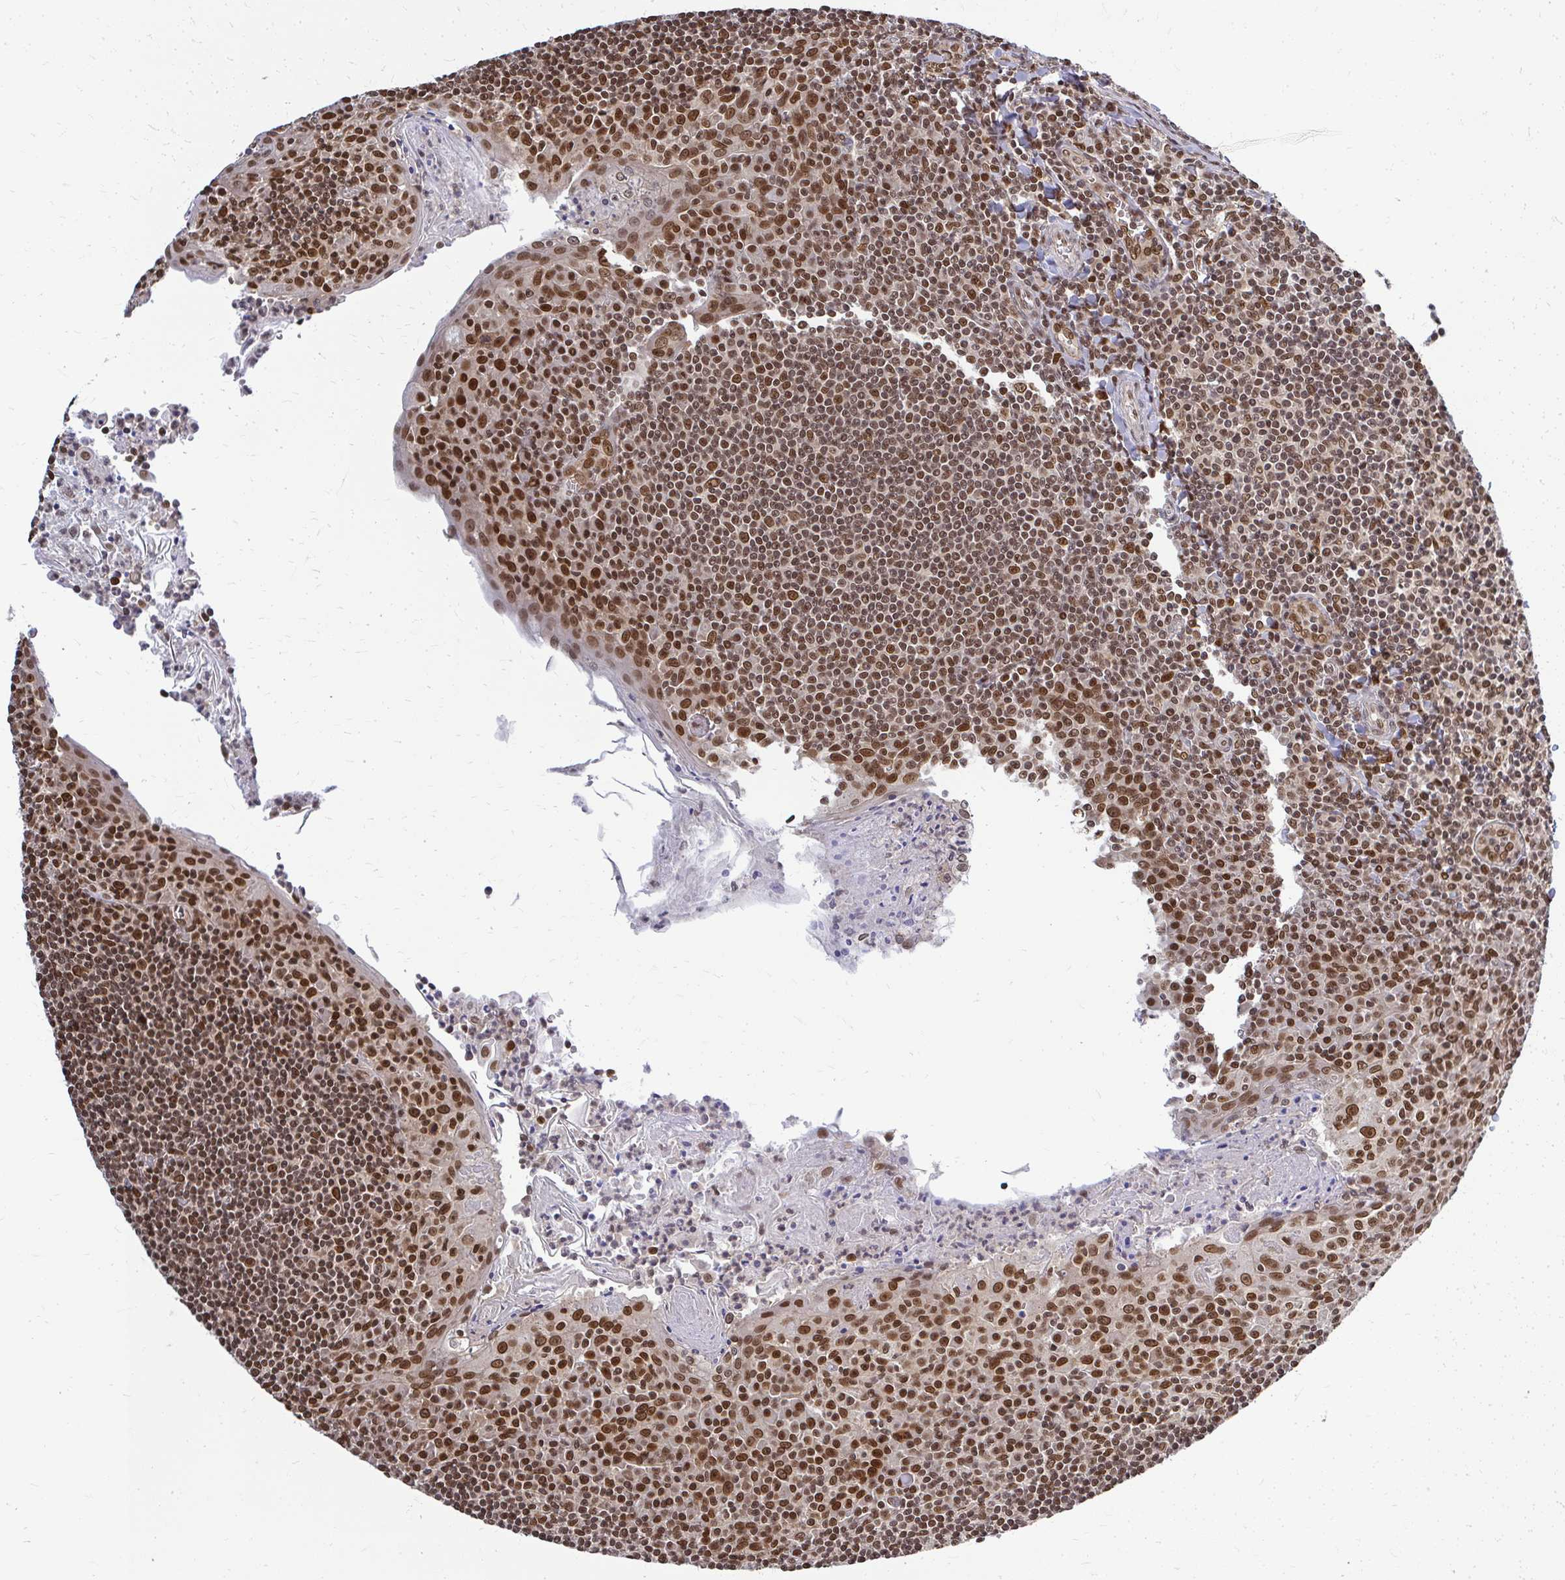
{"staining": {"intensity": "strong", "quantity": ">75%", "location": "nuclear"}, "tissue": "tonsil", "cell_type": "Germinal center cells", "image_type": "normal", "snomed": [{"axis": "morphology", "description": "Normal tissue, NOS"}, {"axis": "topography", "description": "Tonsil"}], "caption": "Approximately >75% of germinal center cells in benign tonsil display strong nuclear protein expression as visualized by brown immunohistochemical staining.", "gene": "XPO1", "patient": {"sex": "male", "age": 27}}